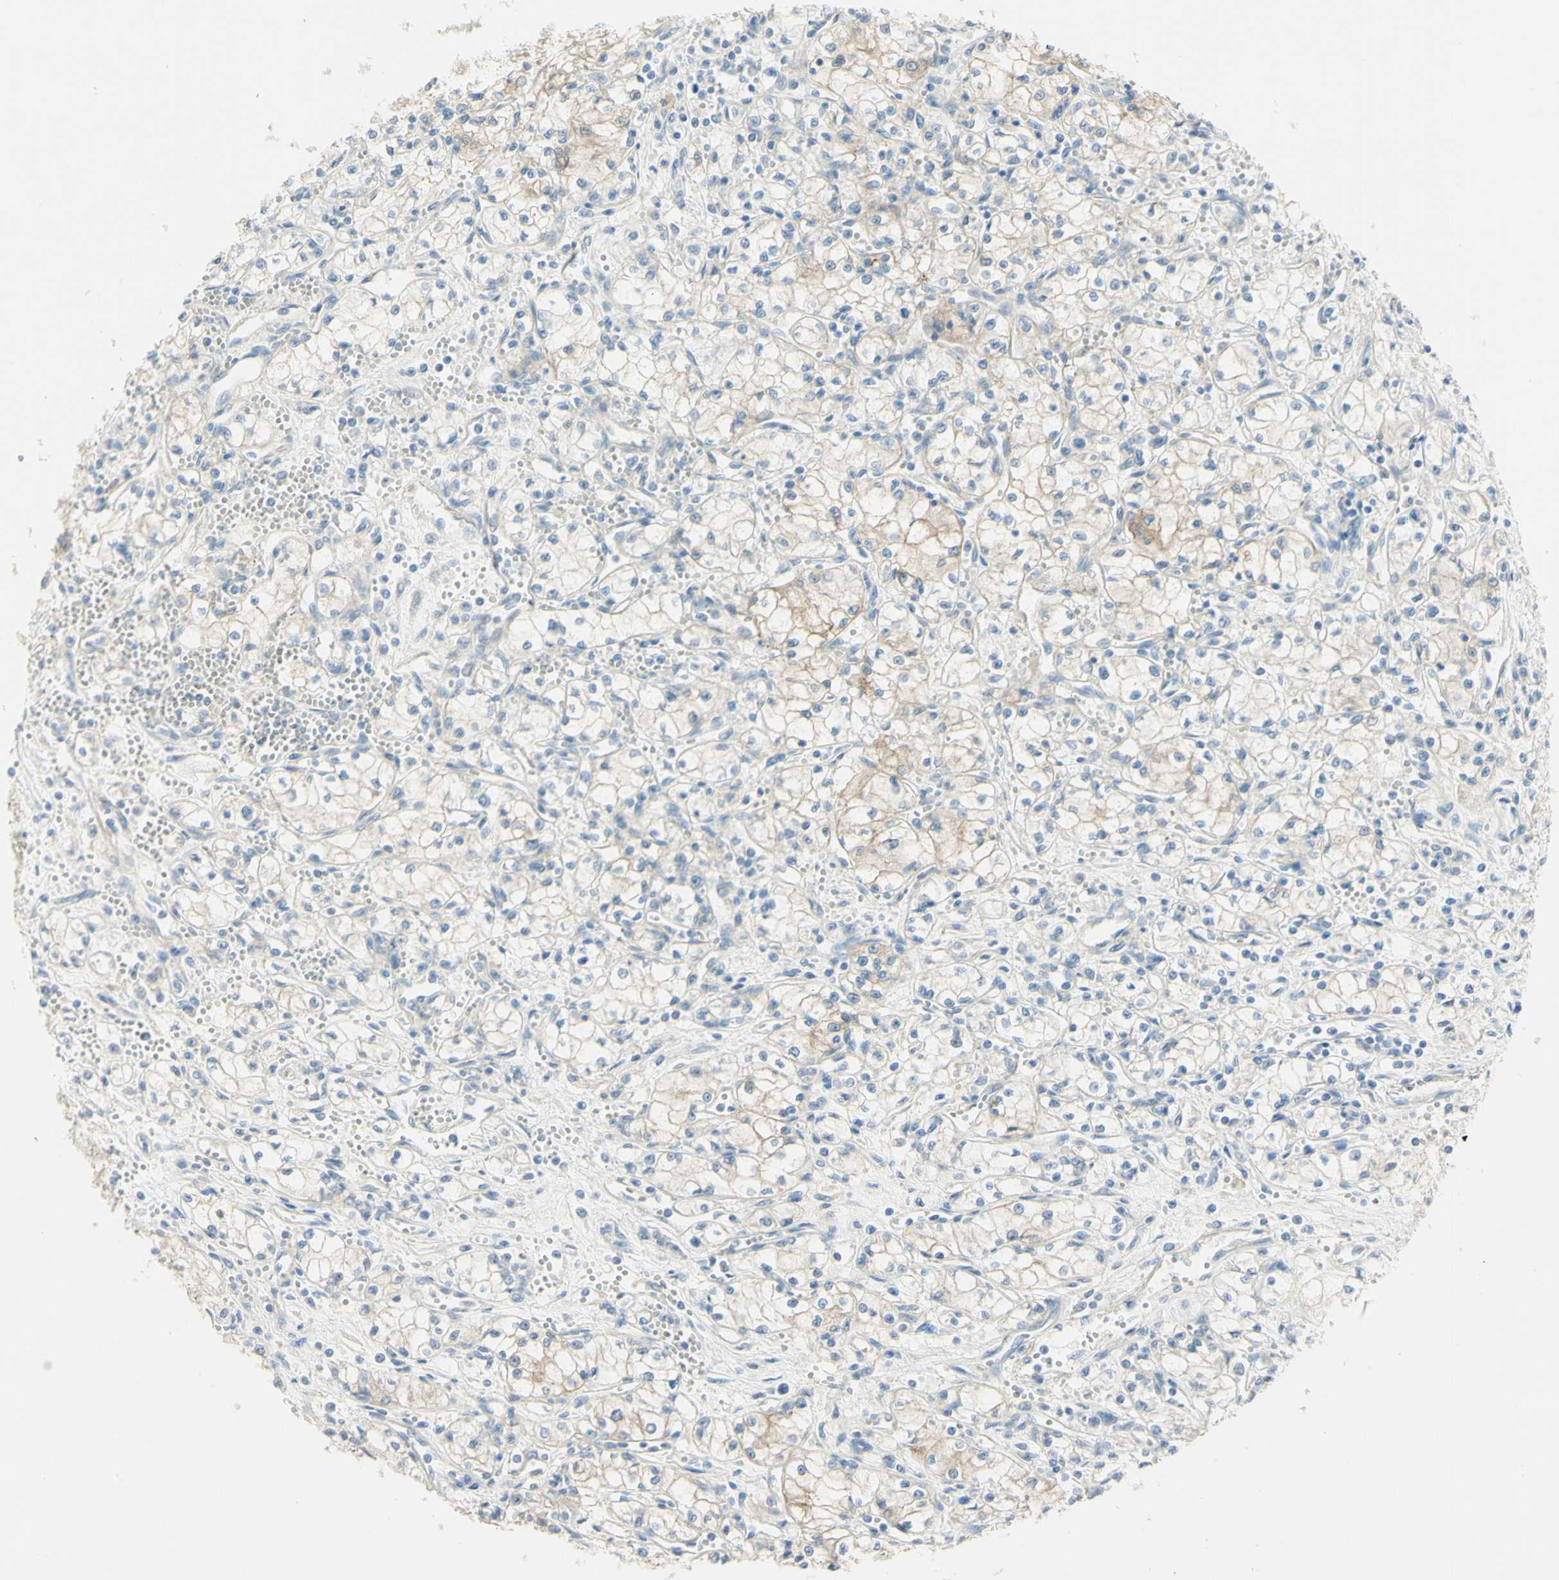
{"staining": {"intensity": "moderate", "quantity": "<25%", "location": "cytoplasmic/membranous"}, "tissue": "renal cancer", "cell_type": "Tumor cells", "image_type": "cancer", "snomed": [{"axis": "morphology", "description": "Normal tissue, NOS"}, {"axis": "morphology", "description": "Adenocarcinoma, NOS"}, {"axis": "topography", "description": "Kidney"}], "caption": "Protein expression analysis of human renal cancer (adenocarcinoma) reveals moderate cytoplasmic/membranous positivity in approximately <25% of tumor cells.", "gene": "GCNT3", "patient": {"sex": "male", "age": 59}}